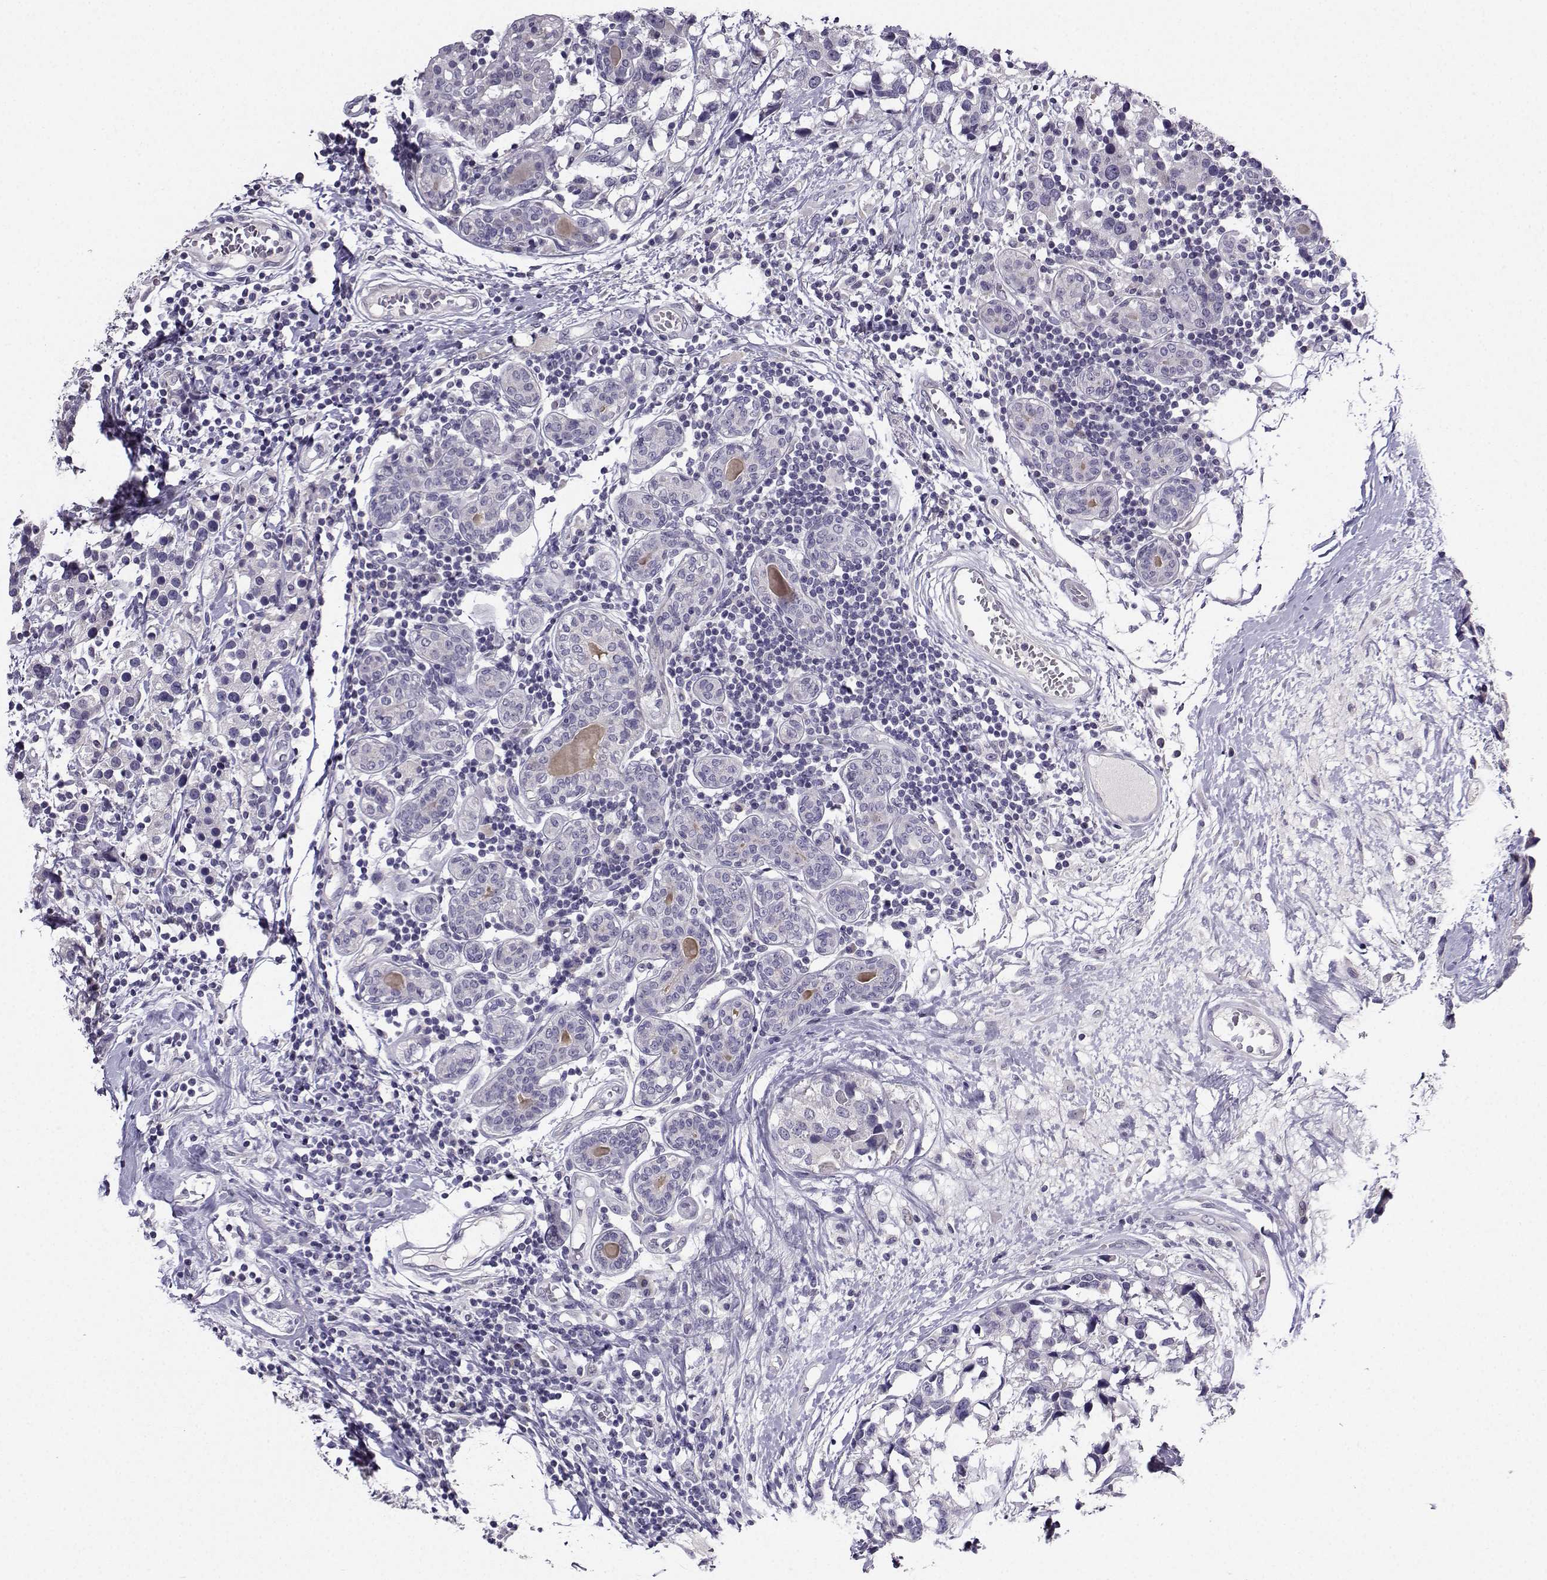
{"staining": {"intensity": "negative", "quantity": "none", "location": "none"}, "tissue": "breast cancer", "cell_type": "Tumor cells", "image_type": "cancer", "snomed": [{"axis": "morphology", "description": "Lobular carcinoma"}, {"axis": "topography", "description": "Breast"}], "caption": "DAB immunohistochemical staining of breast cancer (lobular carcinoma) reveals no significant positivity in tumor cells.", "gene": "CRYBB1", "patient": {"sex": "female", "age": 59}}